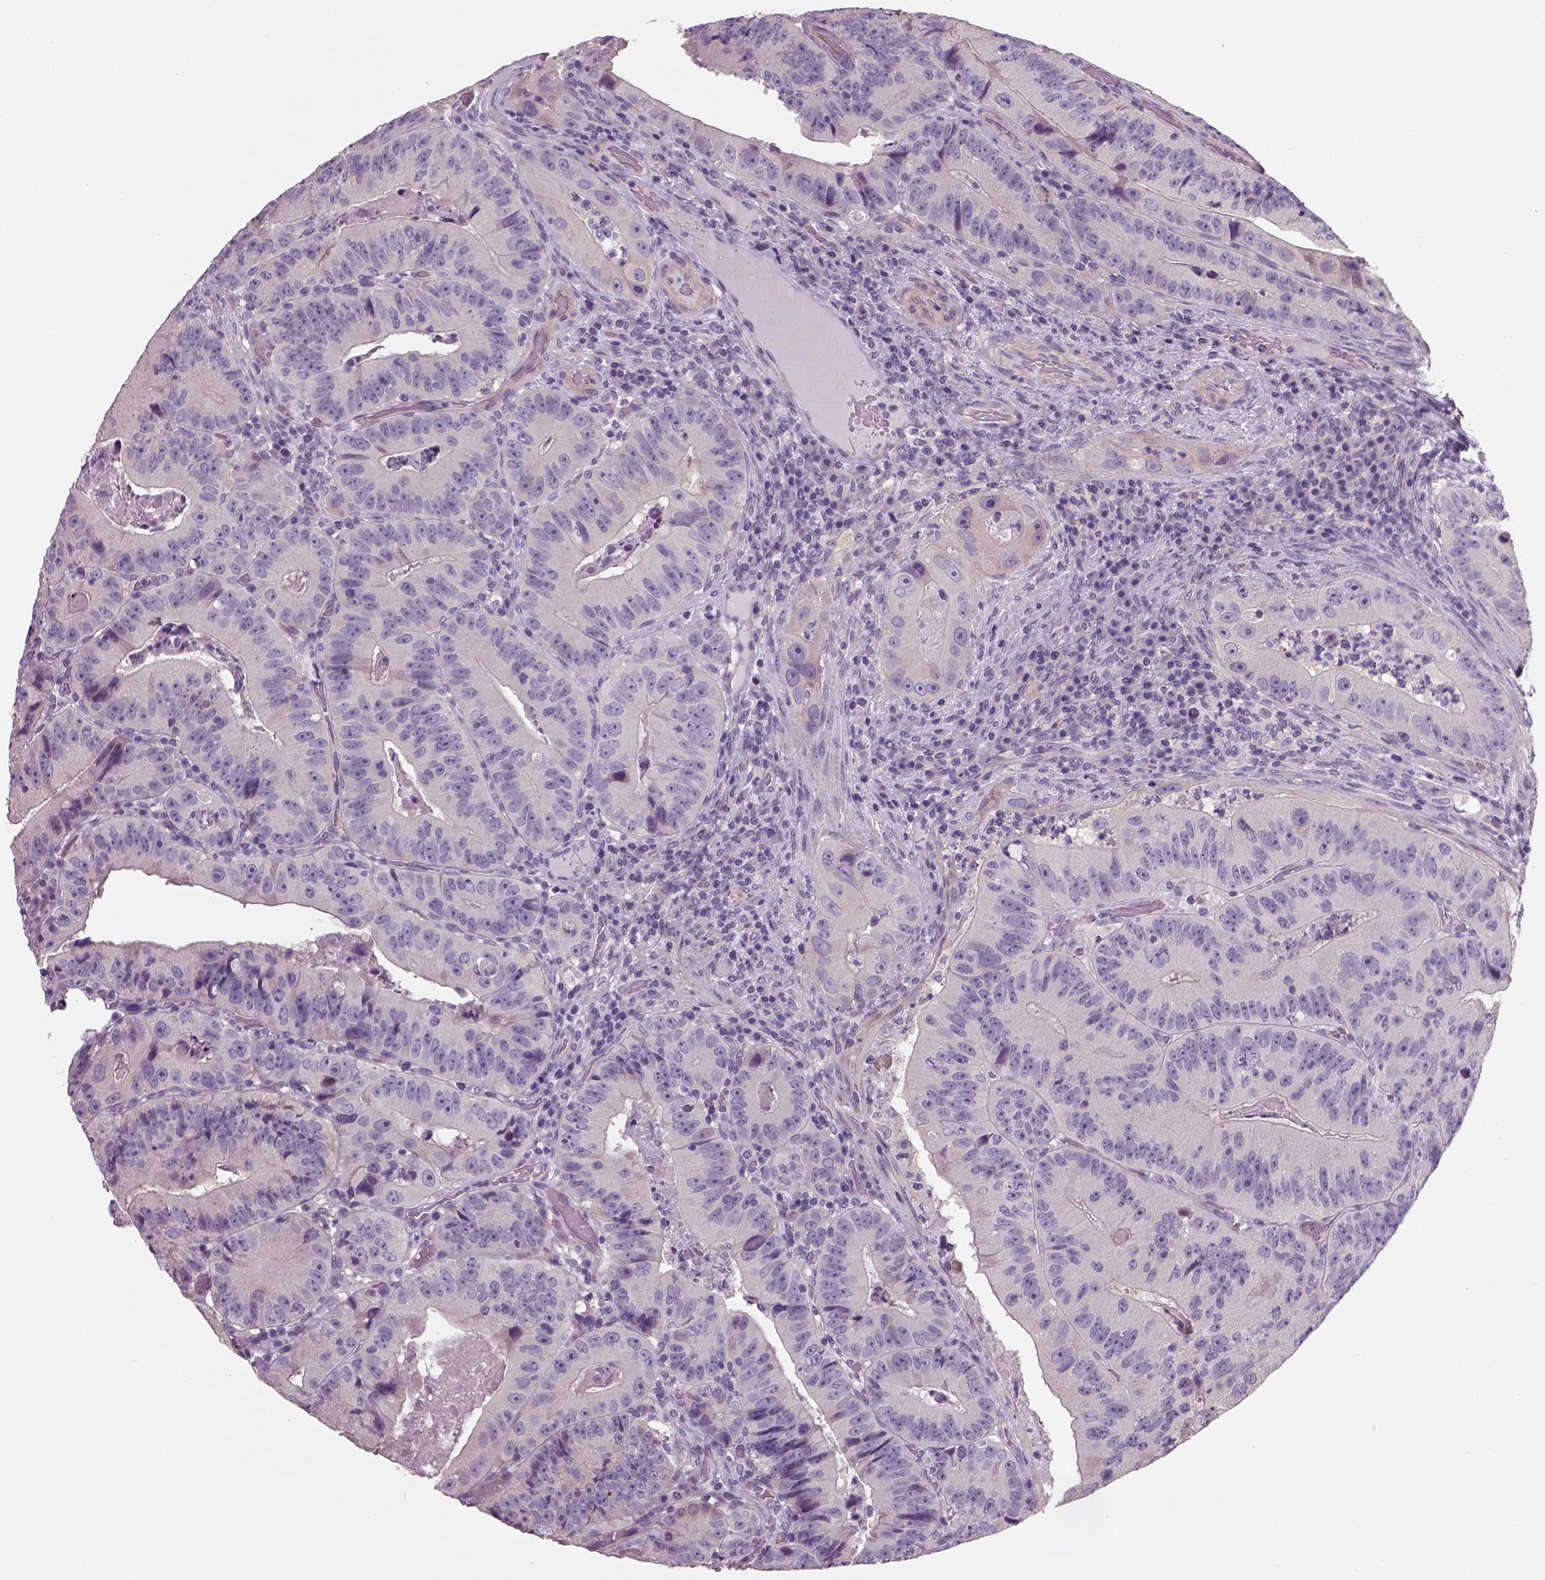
{"staining": {"intensity": "negative", "quantity": "none", "location": "none"}, "tissue": "colorectal cancer", "cell_type": "Tumor cells", "image_type": "cancer", "snomed": [{"axis": "morphology", "description": "Adenocarcinoma, NOS"}, {"axis": "topography", "description": "Colon"}], "caption": "Tumor cells are negative for brown protein staining in adenocarcinoma (colorectal). (Brightfield microscopy of DAB IHC at high magnification).", "gene": "ELOVL3", "patient": {"sex": "female", "age": 86}}